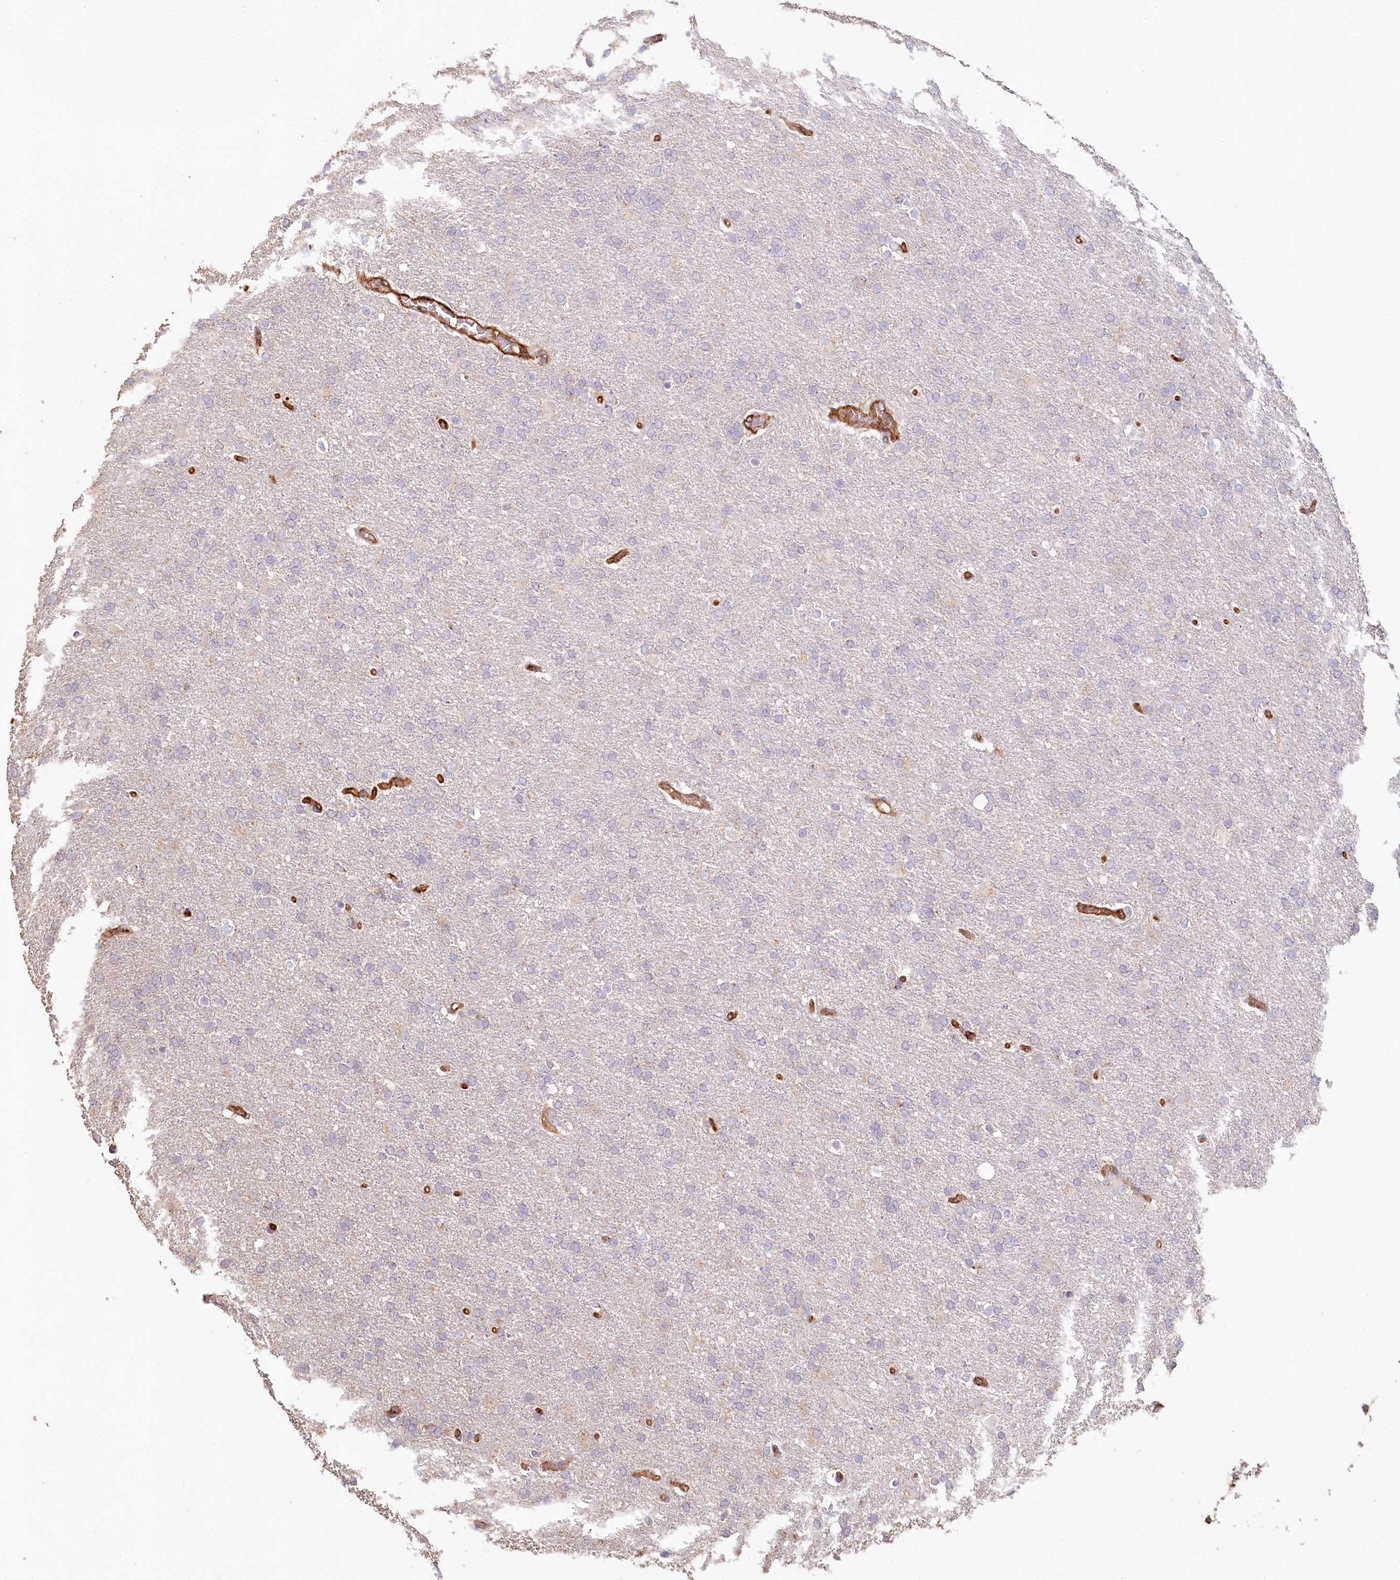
{"staining": {"intensity": "negative", "quantity": "none", "location": "none"}, "tissue": "glioma", "cell_type": "Tumor cells", "image_type": "cancer", "snomed": [{"axis": "morphology", "description": "Glioma, malignant, High grade"}, {"axis": "topography", "description": "Brain"}], "caption": "An immunohistochemistry (IHC) photomicrograph of malignant glioma (high-grade) is shown. There is no staining in tumor cells of malignant glioma (high-grade).", "gene": "RBP5", "patient": {"sex": "male", "age": 72}}